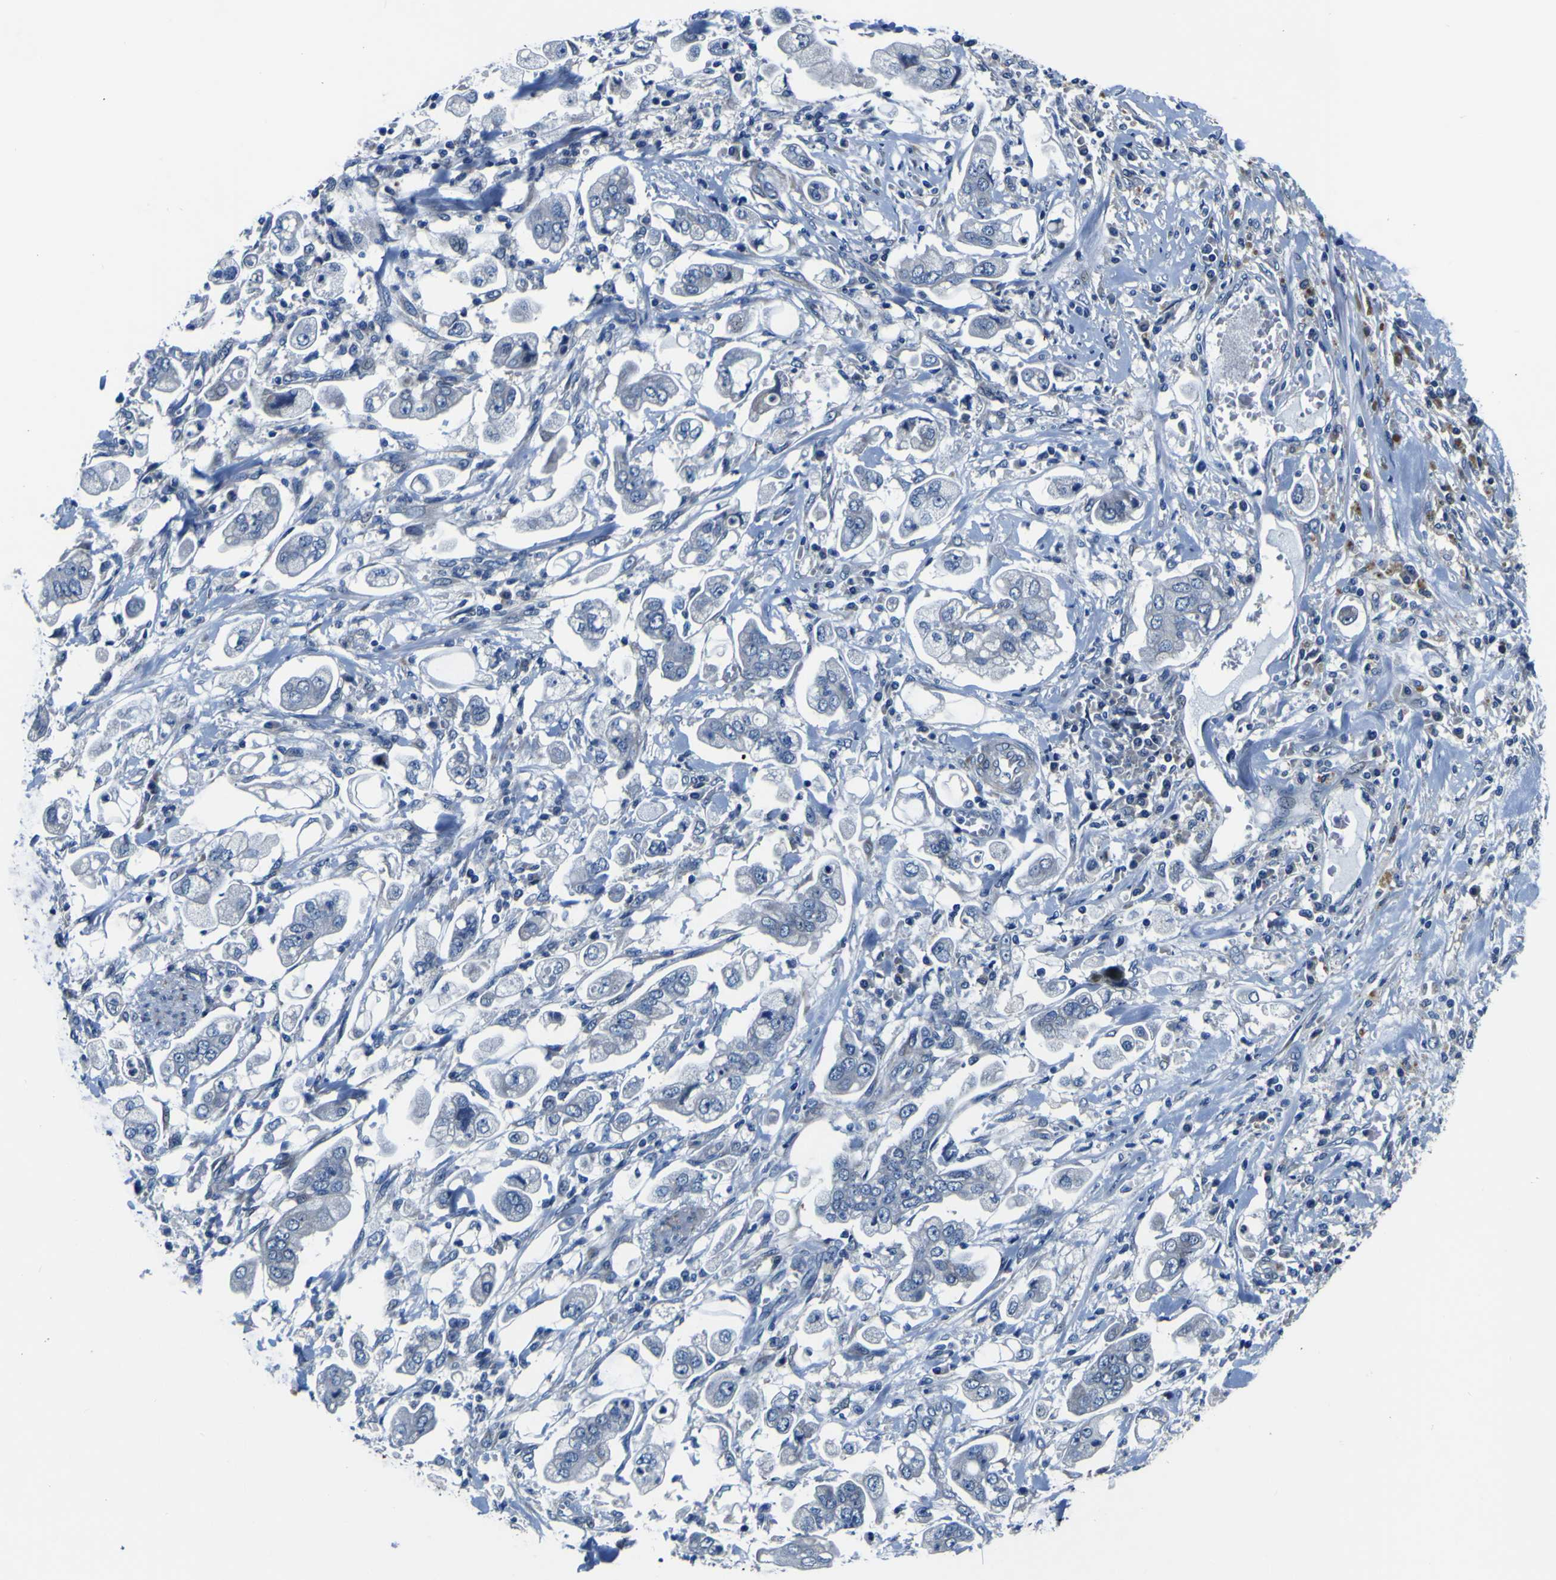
{"staining": {"intensity": "negative", "quantity": "none", "location": "none"}, "tissue": "stomach cancer", "cell_type": "Tumor cells", "image_type": "cancer", "snomed": [{"axis": "morphology", "description": "Adenocarcinoma, NOS"}, {"axis": "topography", "description": "Stomach"}], "caption": "Tumor cells show no significant protein expression in stomach cancer.", "gene": "AGAP3", "patient": {"sex": "male", "age": 62}}